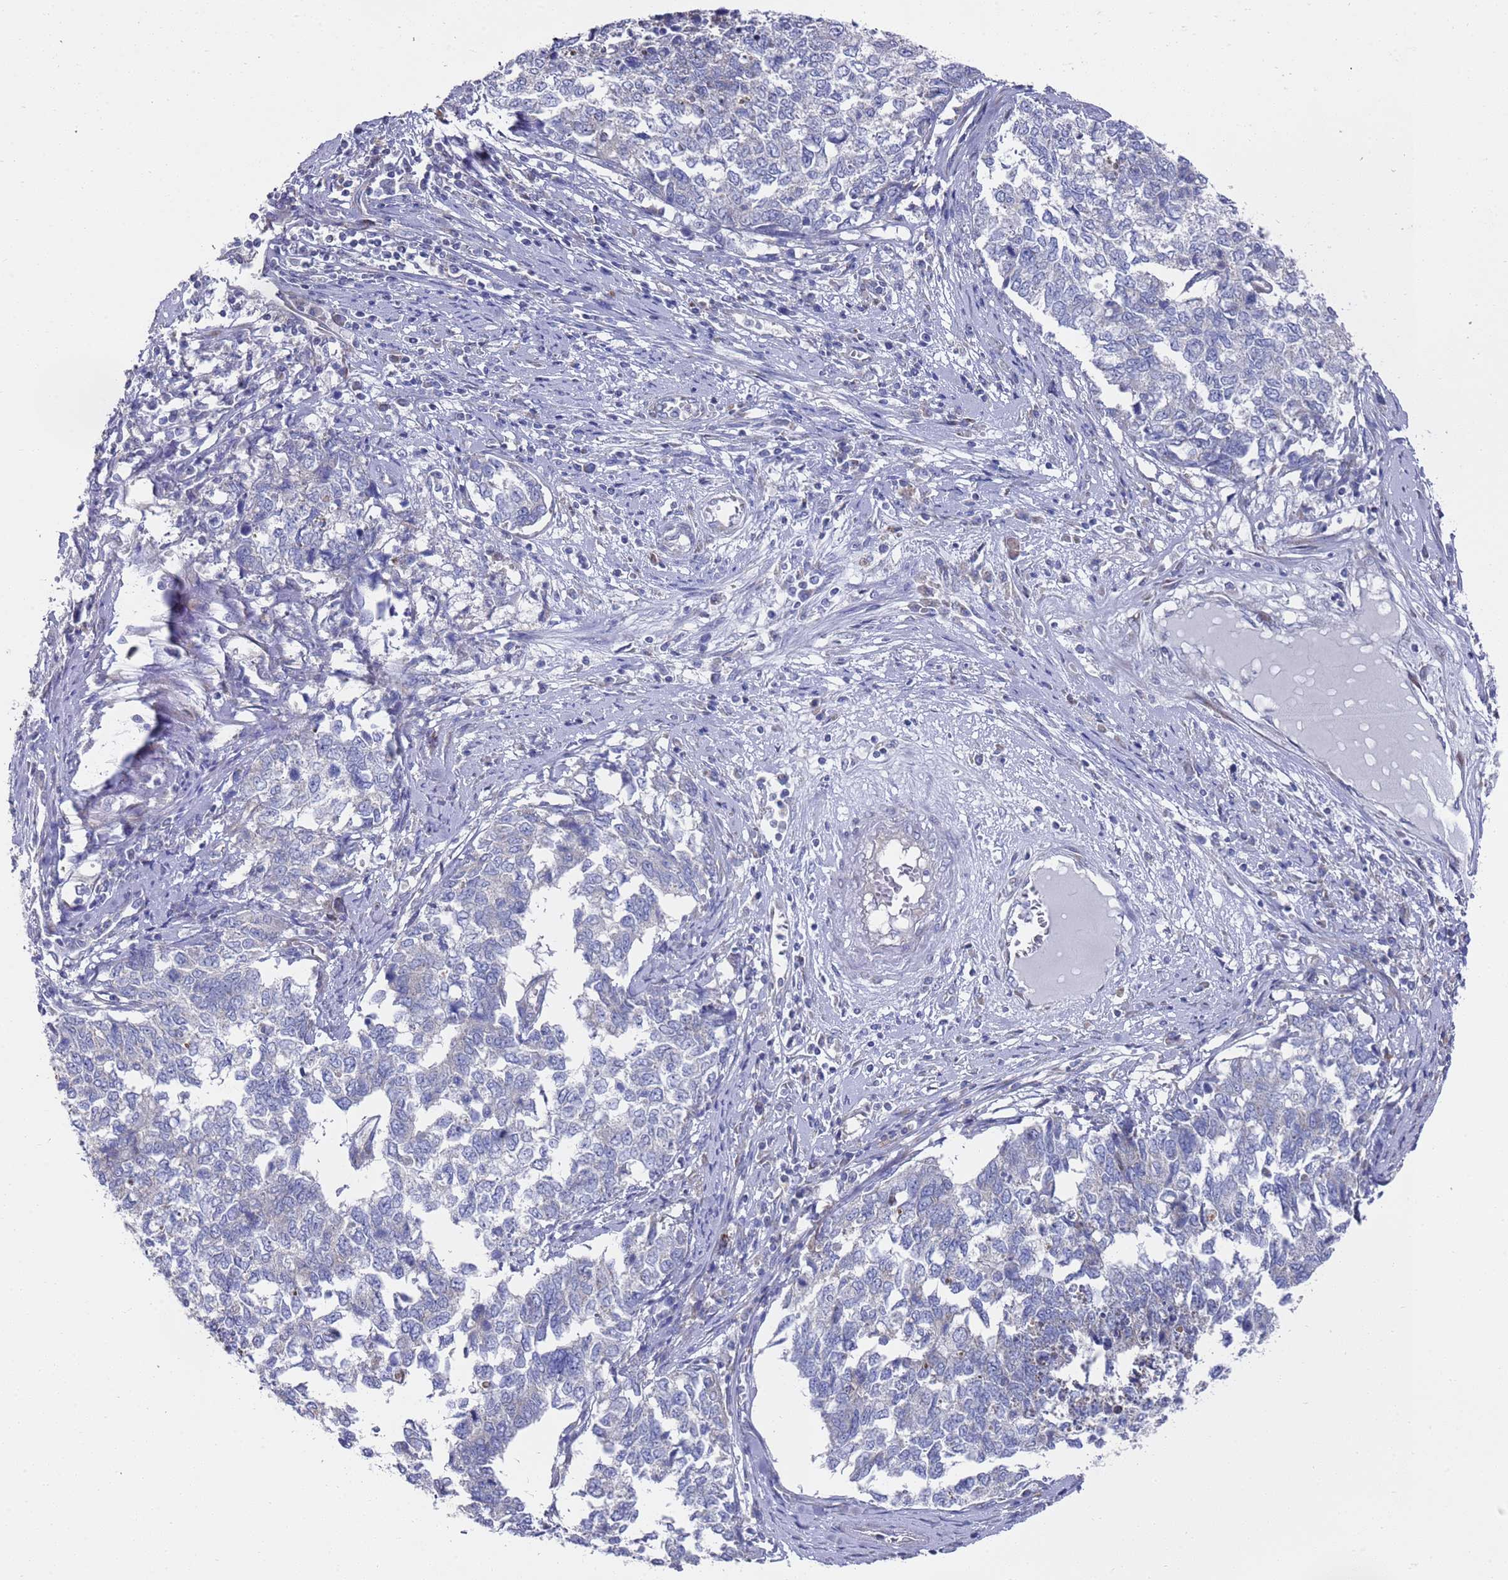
{"staining": {"intensity": "negative", "quantity": "none", "location": "none"}, "tissue": "cervical cancer", "cell_type": "Tumor cells", "image_type": "cancer", "snomed": [{"axis": "morphology", "description": "Squamous cell carcinoma, NOS"}, {"axis": "topography", "description": "Cervix"}], "caption": "Immunohistochemistry of human cervical cancer shows no staining in tumor cells. Brightfield microscopy of immunohistochemistry stained with DAB (brown) and hematoxylin (blue), captured at high magnification.", "gene": "NPEPPS", "patient": {"sex": "female", "age": 63}}